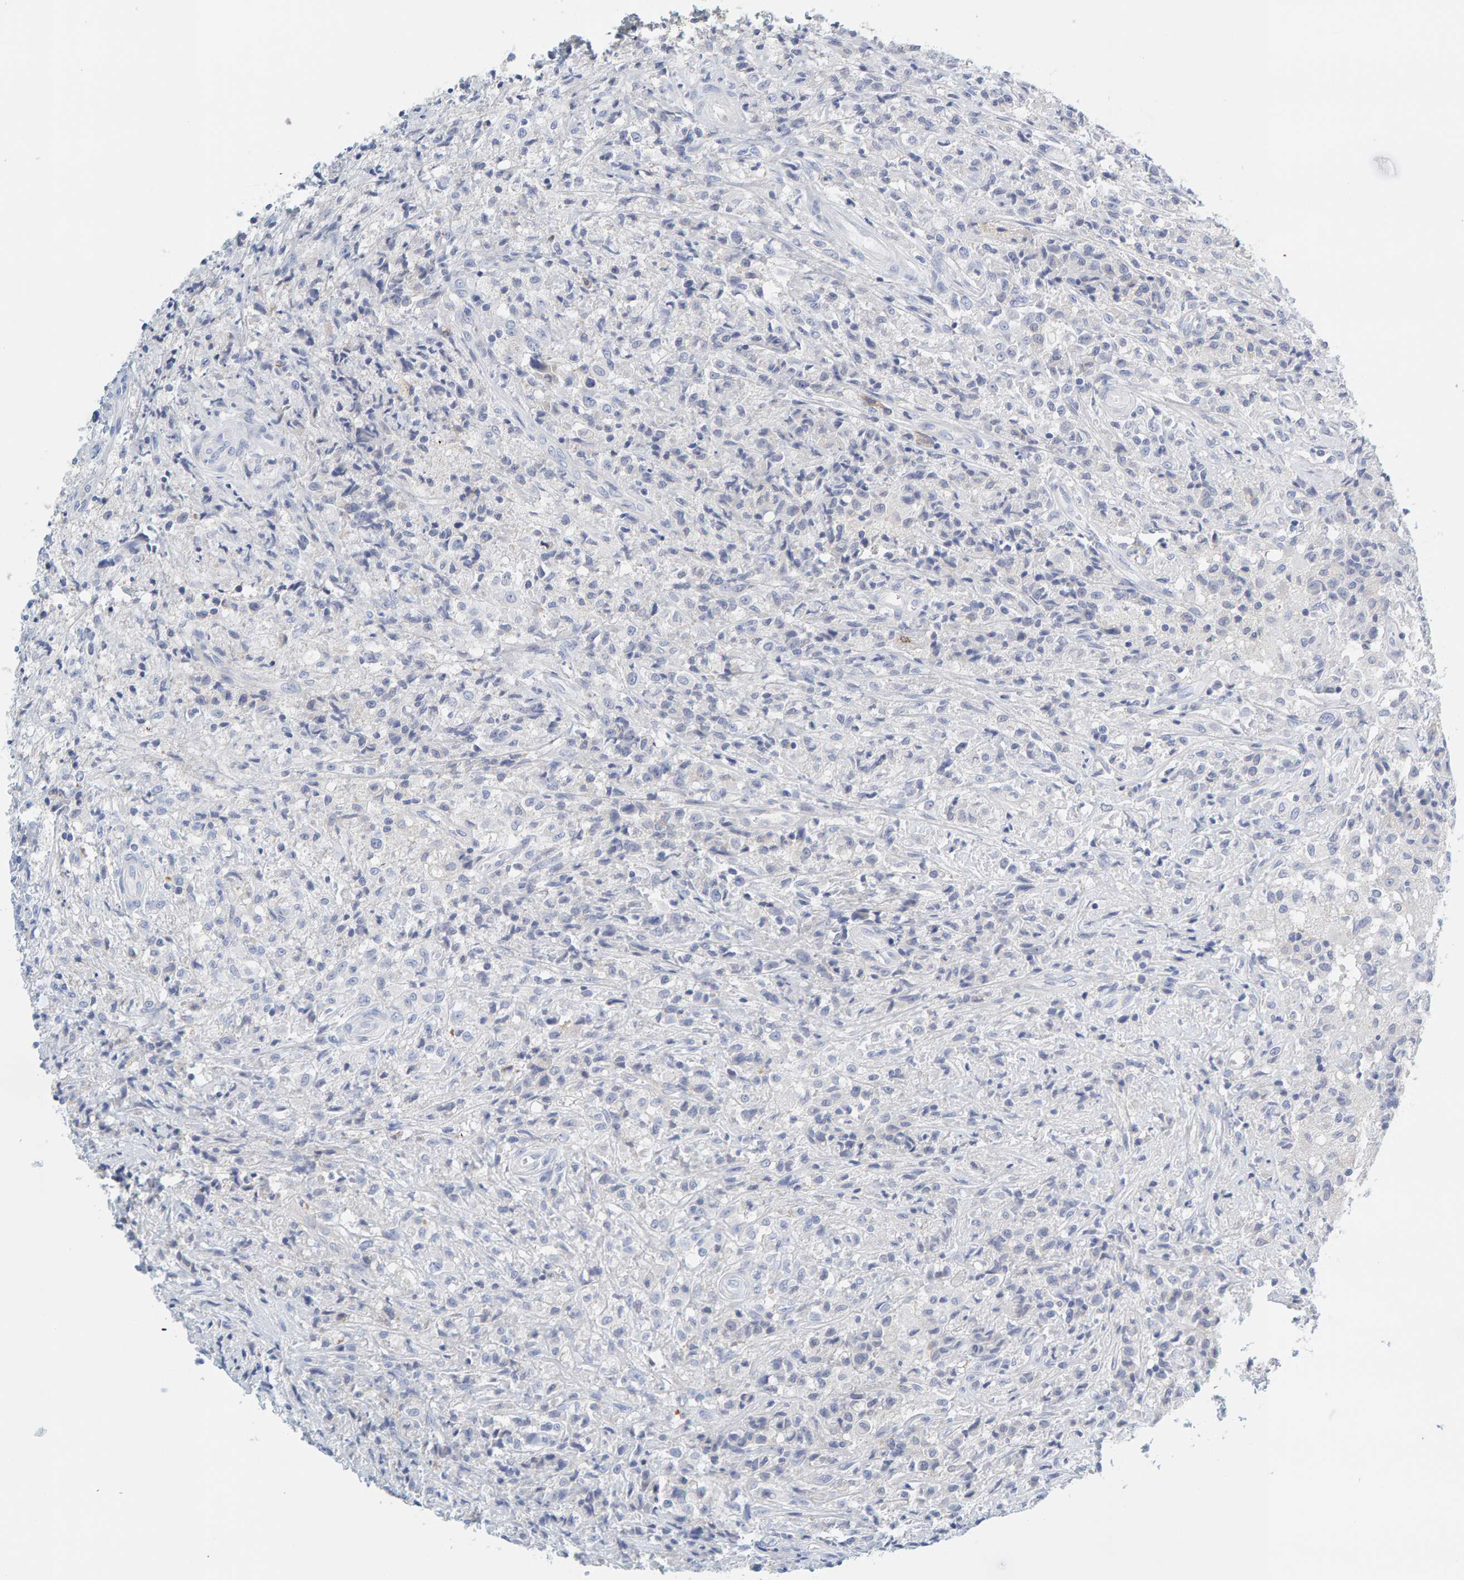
{"staining": {"intensity": "negative", "quantity": "none", "location": "none"}, "tissue": "testis cancer", "cell_type": "Tumor cells", "image_type": "cancer", "snomed": [{"axis": "morphology", "description": "Carcinoma, Embryonal, NOS"}, {"axis": "topography", "description": "Testis"}], "caption": "Immunohistochemistry (IHC) micrograph of human testis cancer (embryonal carcinoma) stained for a protein (brown), which shows no expression in tumor cells.", "gene": "MOG", "patient": {"sex": "male", "age": 2}}